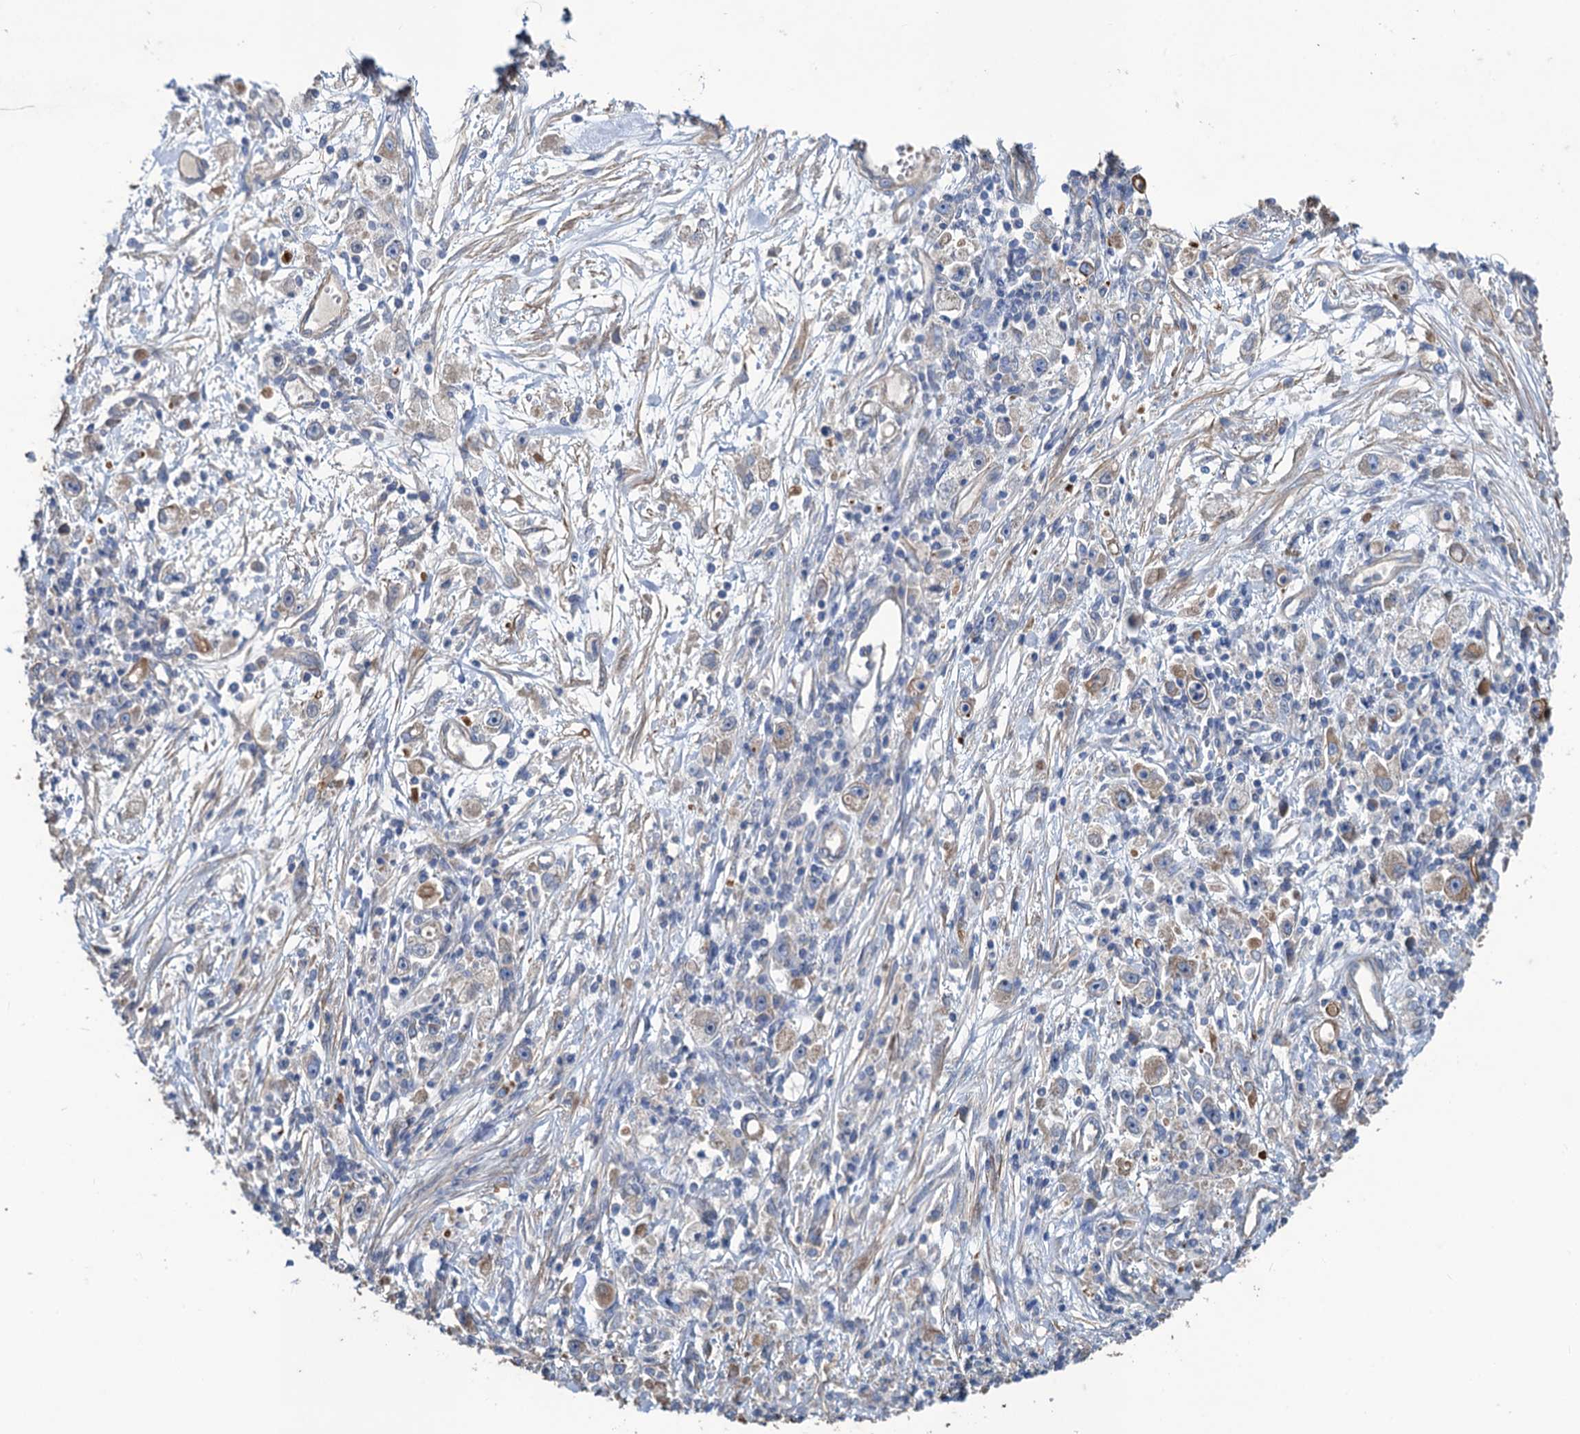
{"staining": {"intensity": "weak", "quantity": "25%-75%", "location": "cytoplasmic/membranous"}, "tissue": "stomach cancer", "cell_type": "Tumor cells", "image_type": "cancer", "snomed": [{"axis": "morphology", "description": "Adenocarcinoma, NOS"}, {"axis": "topography", "description": "Stomach"}], "caption": "There is low levels of weak cytoplasmic/membranous staining in tumor cells of stomach cancer, as demonstrated by immunohistochemical staining (brown color).", "gene": "SMCO3", "patient": {"sex": "female", "age": 59}}